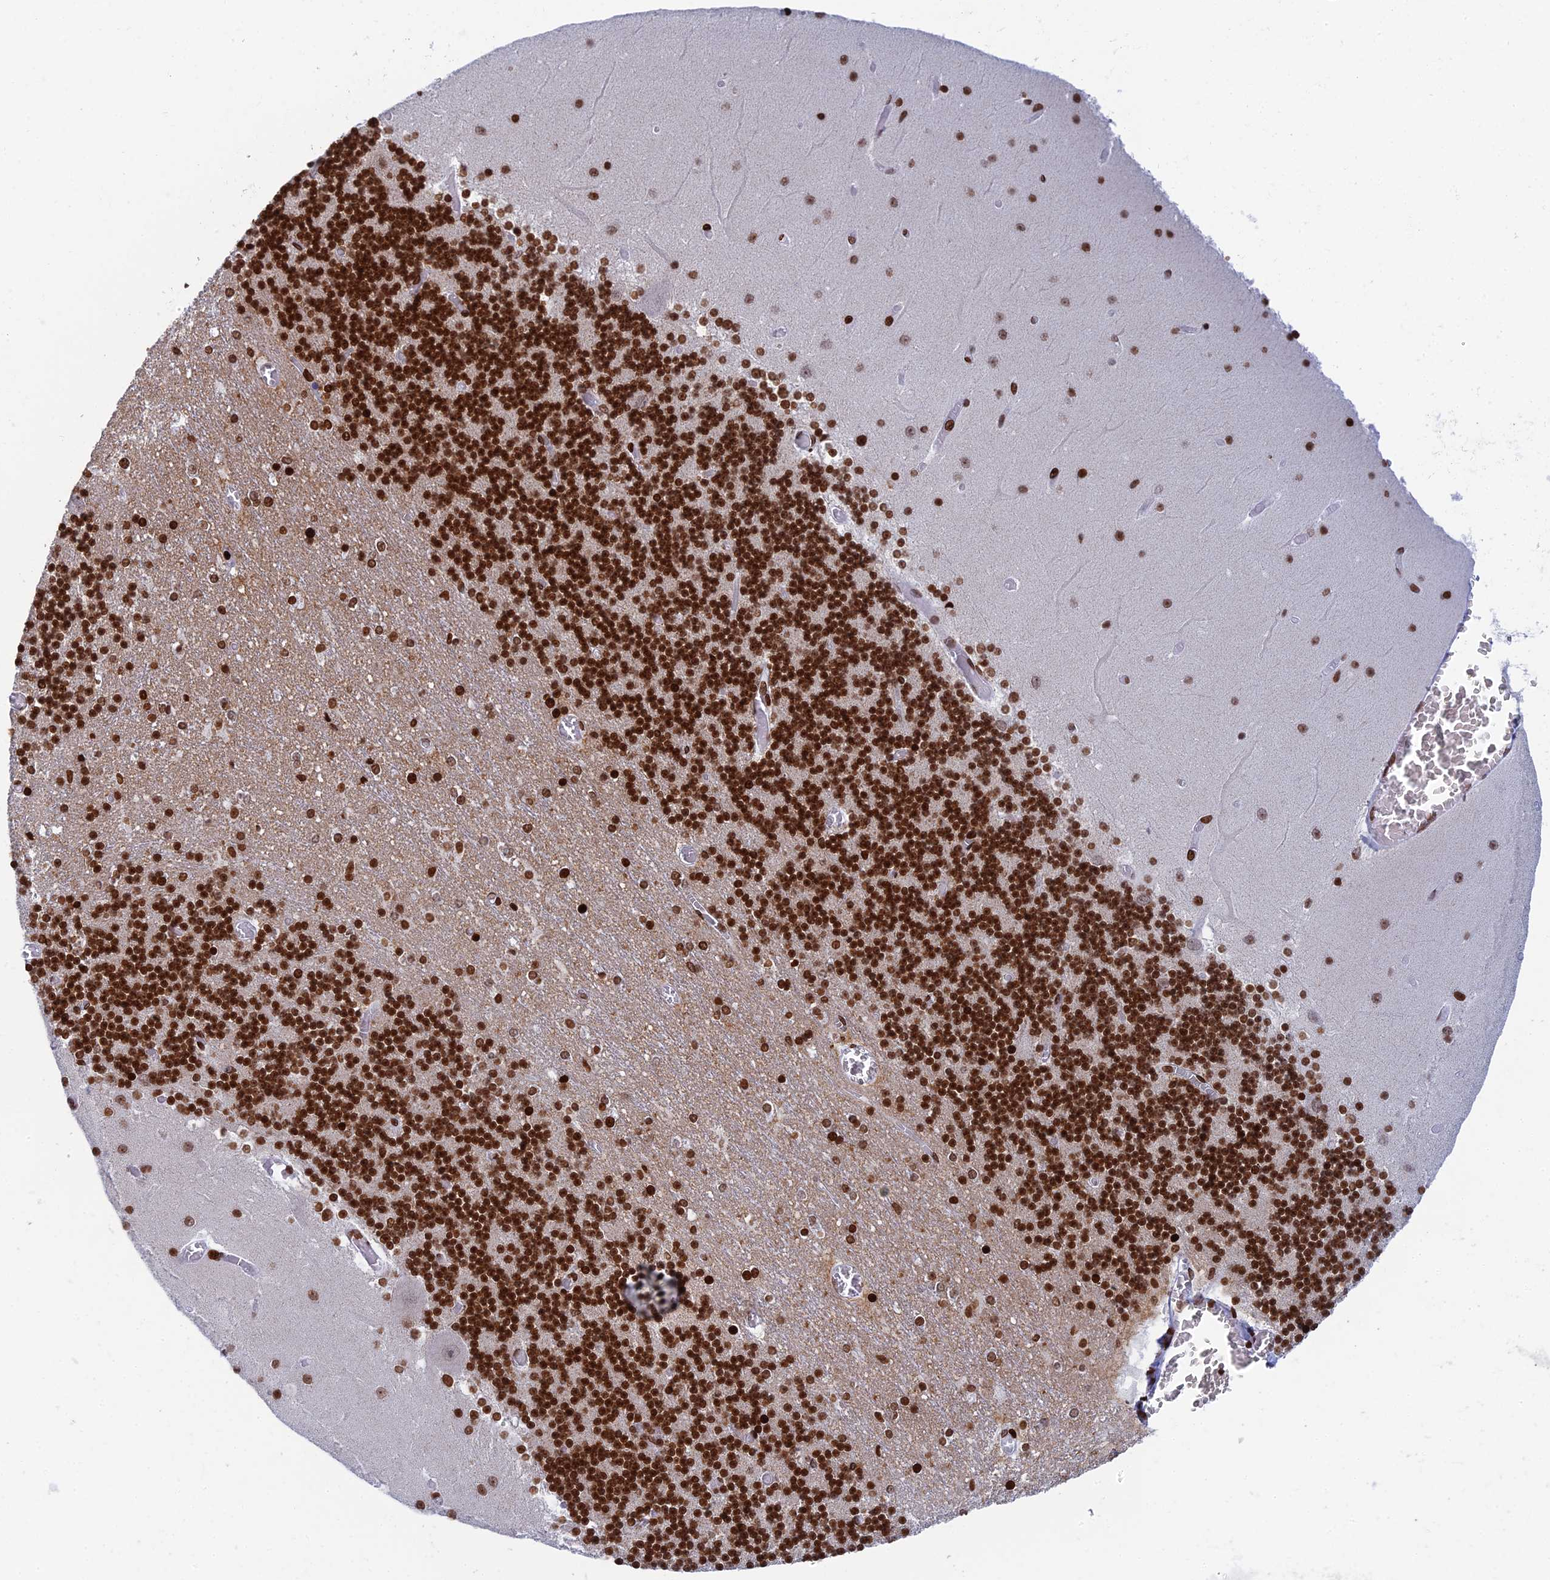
{"staining": {"intensity": "strong", "quantity": ">75%", "location": "nuclear"}, "tissue": "cerebellum", "cell_type": "Cells in granular layer", "image_type": "normal", "snomed": [{"axis": "morphology", "description": "Normal tissue, NOS"}, {"axis": "topography", "description": "Cerebellum"}], "caption": "About >75% of cells in granular layer in benign human cerebellum demonstrate strong nuclear protein staining as visualized by brown immunohistochemical staining.", "gene": "RPAP1", "patient": {"sex": "female", "age": 28}}